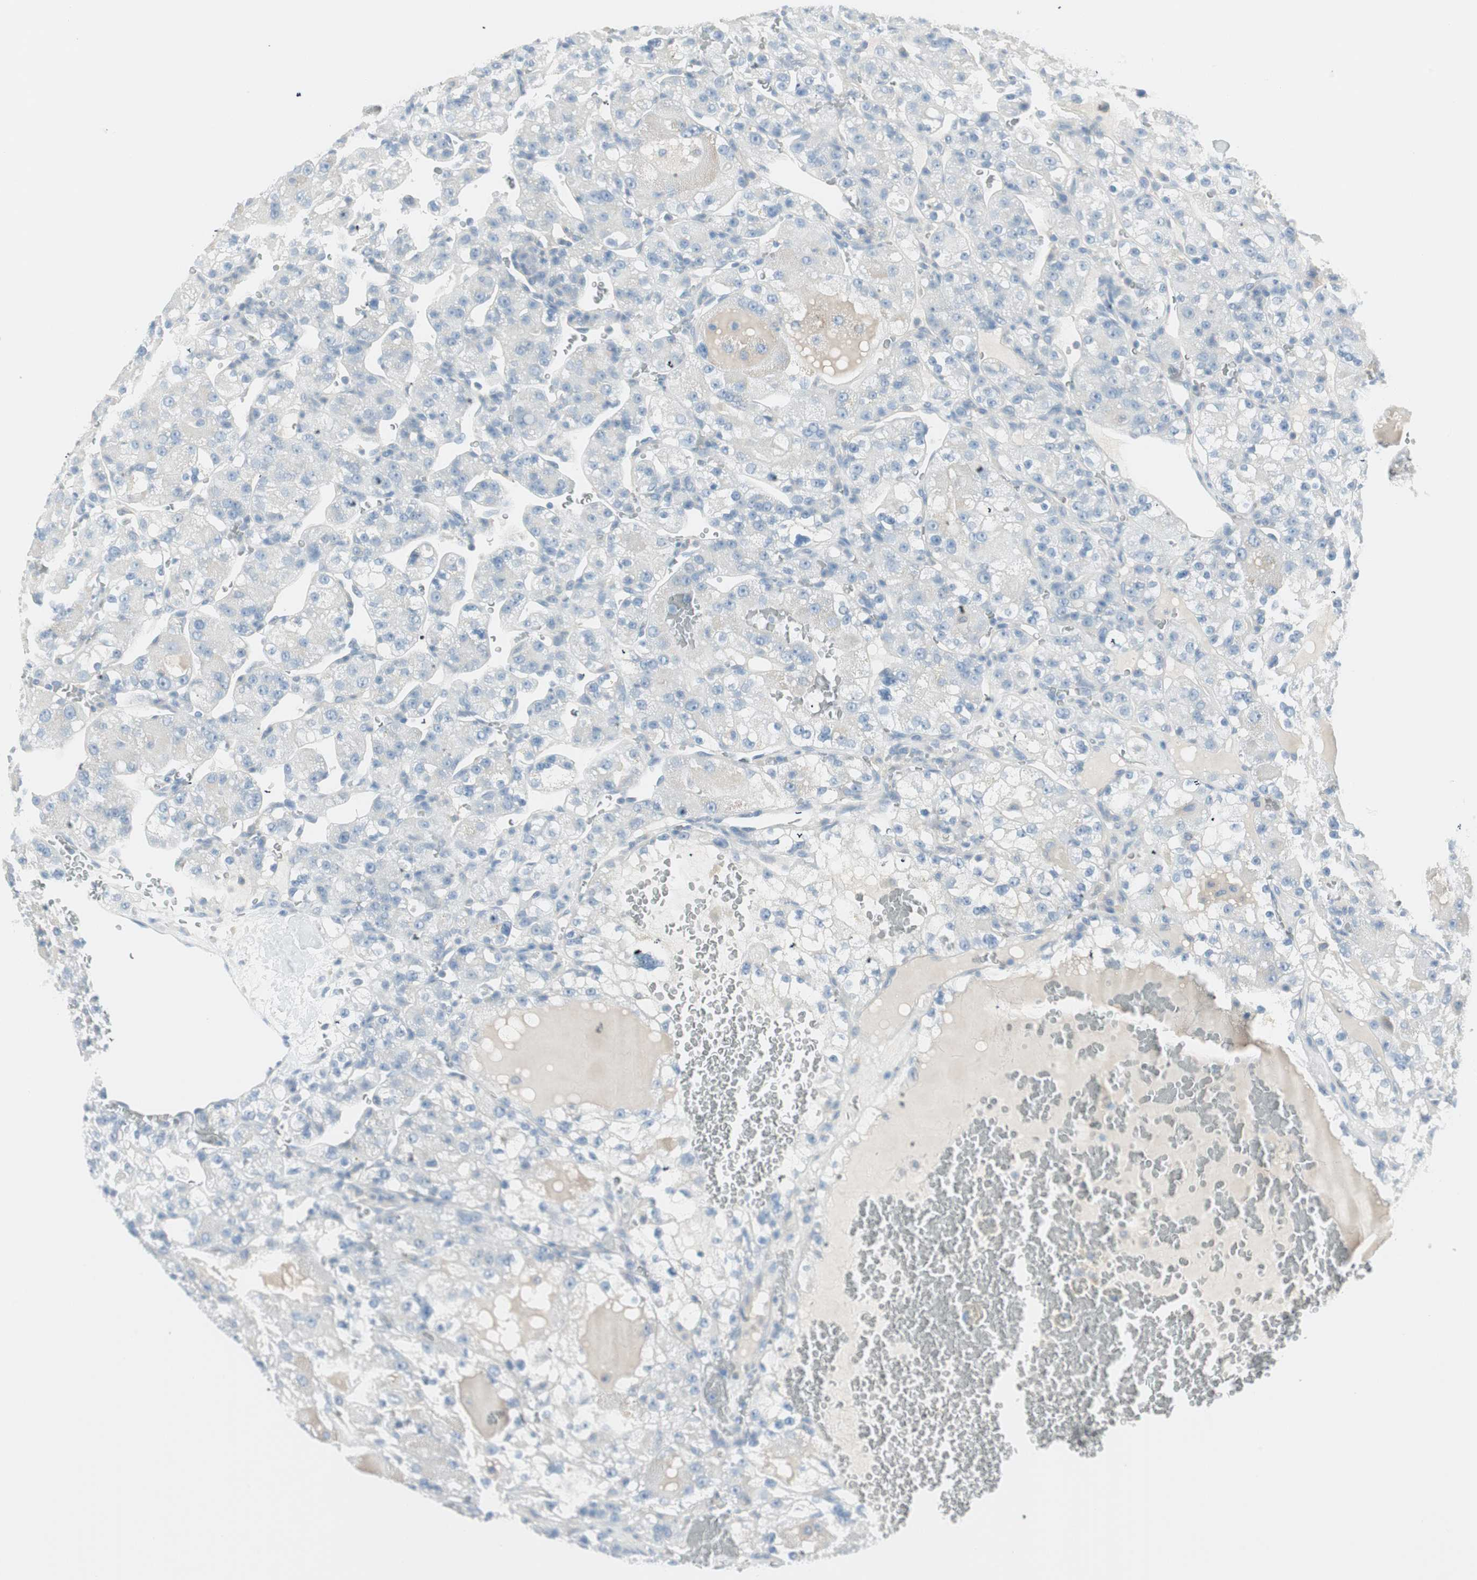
{"staining": {"intensity": "negative", "quantity": "none", "location": "none"}, "tissue": "renal cancer", "cell_type": "Tumor cells", "image_type": "cancer", "snomed": [{"axis": "morphology", "description": "Normal tissue, NOS"}, {"axis": "morphology", "description": "Adenocarcinoma, NOS"}, {"axis": "topography", "description": "Kidney"}], "caption": "IHC micrograph of neoplastic tissue: human renal cancer (adenocarcinoma) stained with DAB shows no significant protein staining in tumor cells.", "gene": "ITLN2", "patient": {"sex": "male", "age": 61}}